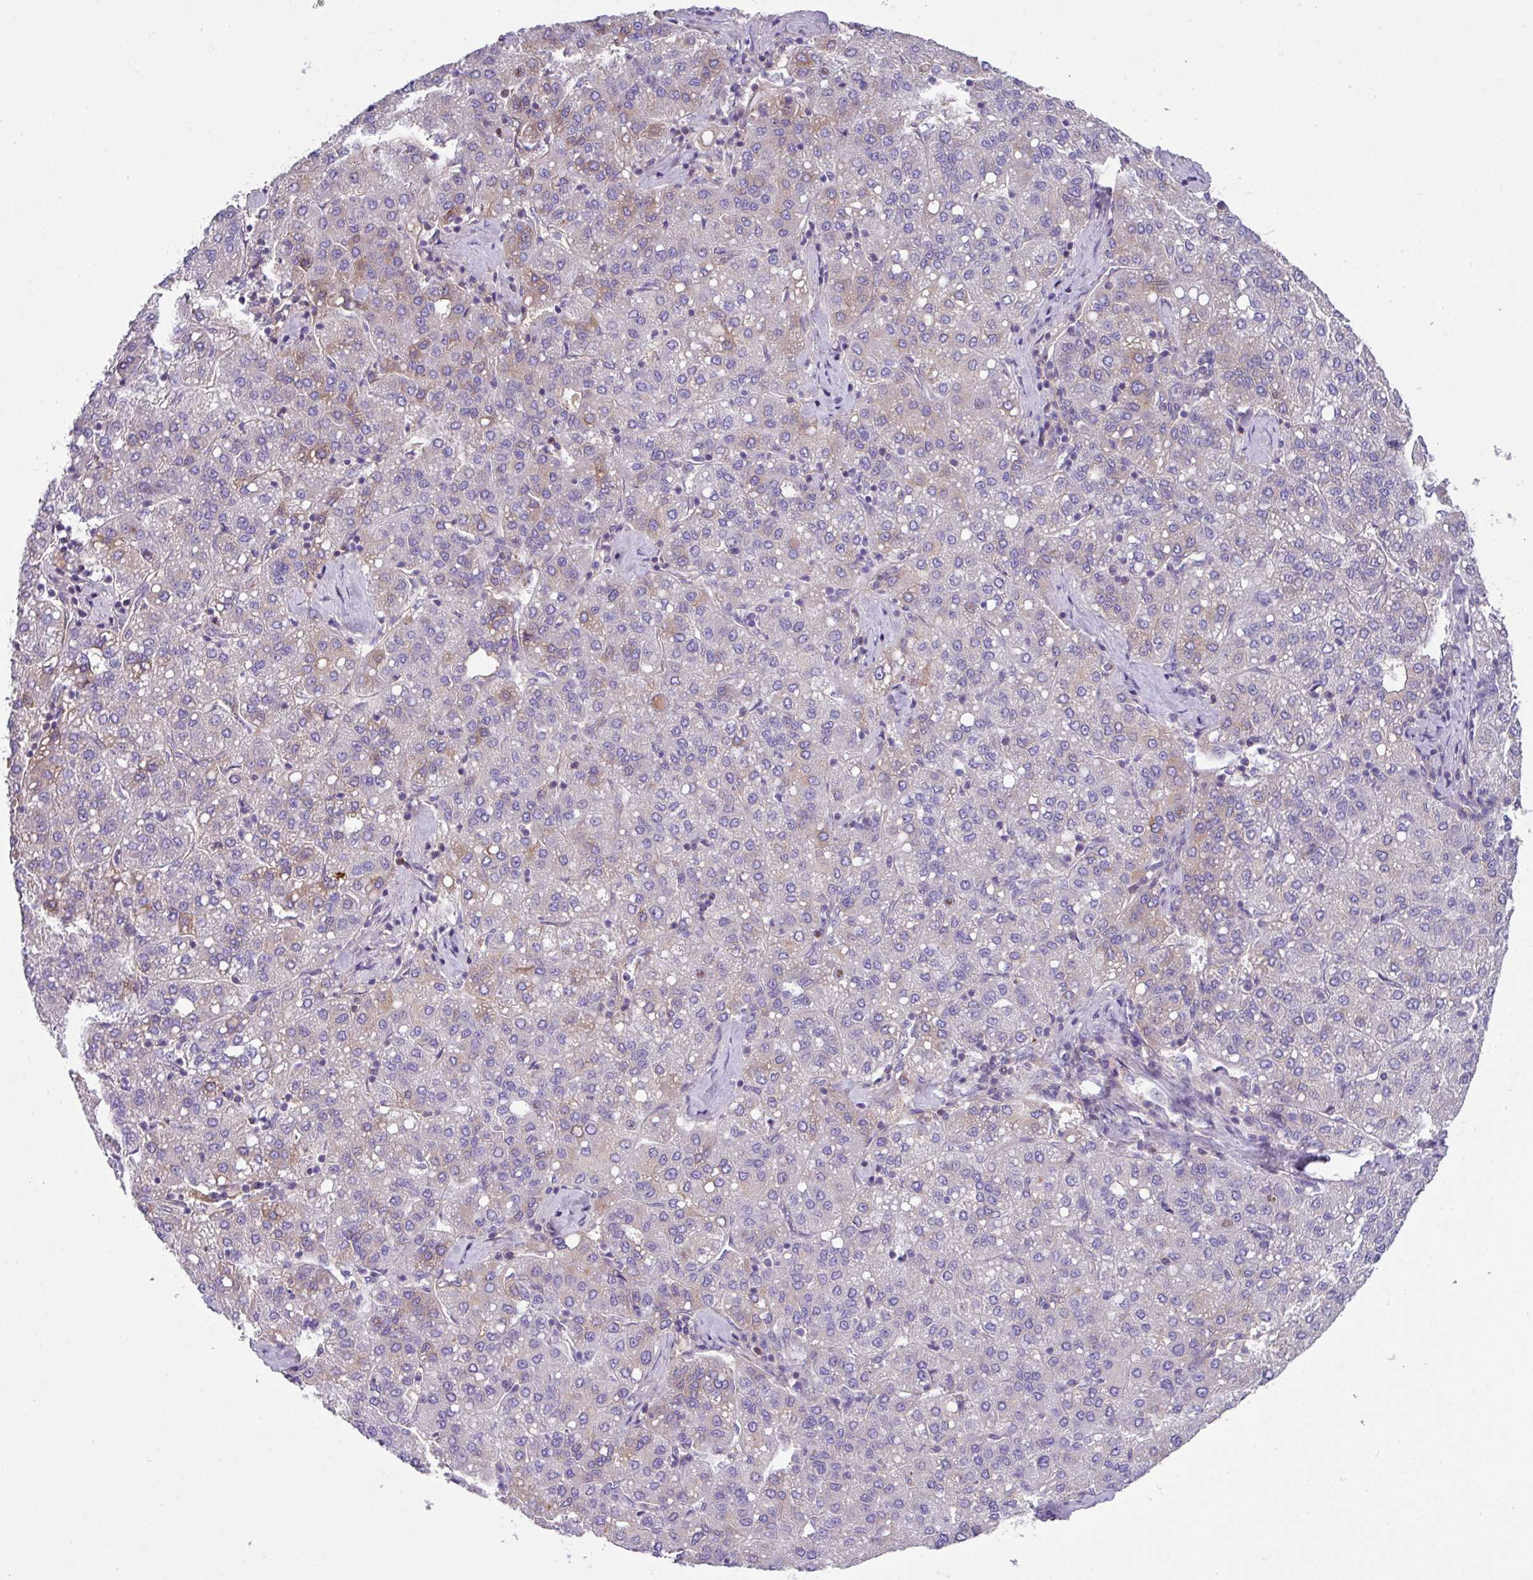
{"staining": {"intensity": "weak", "quantity": "<25%", "location": "cytoplasmic/membranous"}, "tissue": "liver cancer", "cell_type": "Tumor cells", "image_type": "cancer", "snomed": [{"axis": "morphology", "description": "Carcinoma, Hepatocellular, NOS"}, {"axis": "topography", "description": "Liver"}], "caption": "Immunohistochemical staining of liver cancer displays no significant staining in tumor cells.", "gene": "DNAL1", "patient": {"sex": "male", "age": 65}}